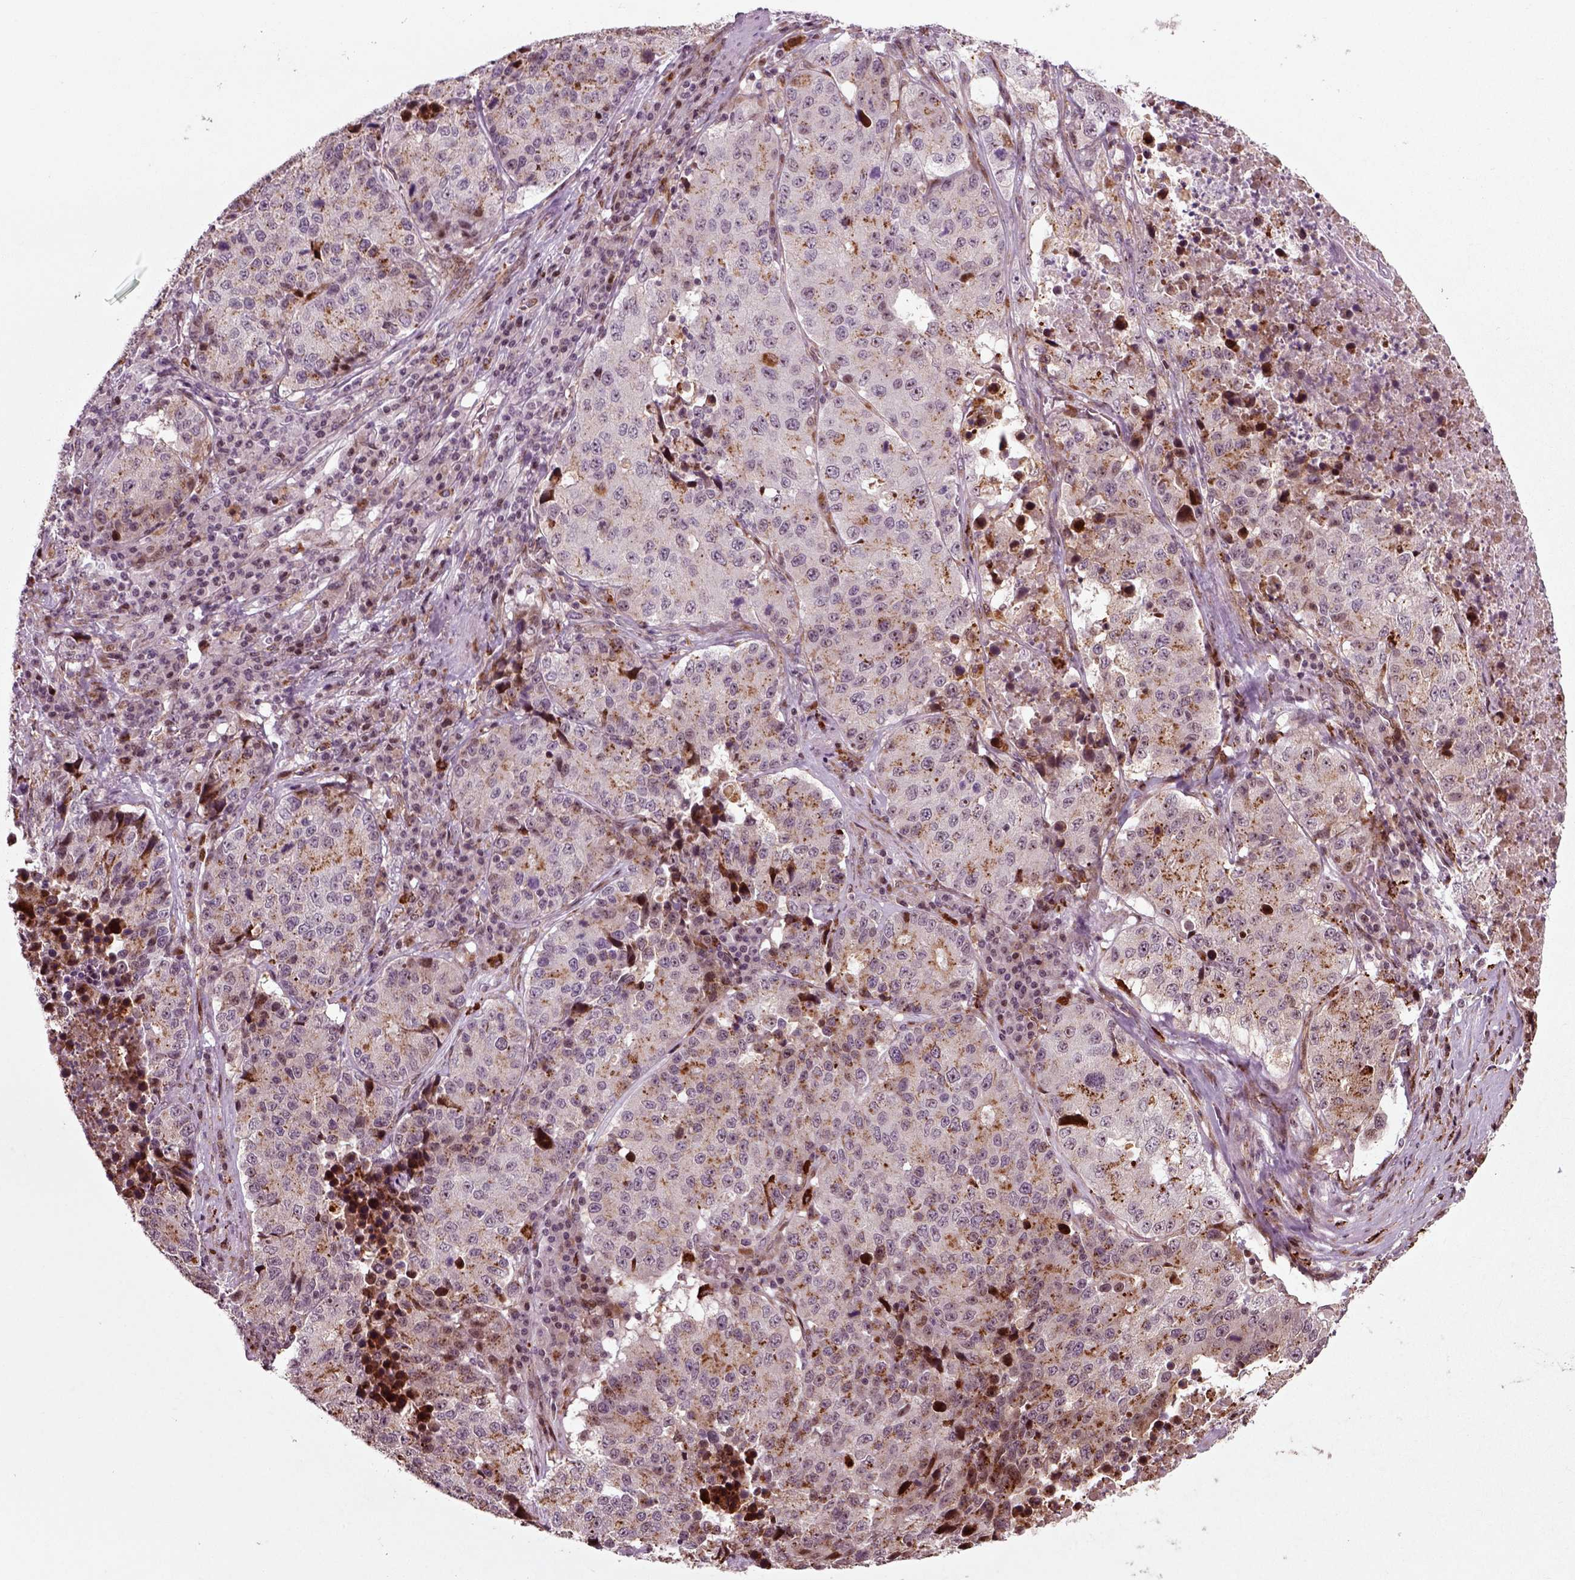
{"staining": {"intensity": "weak", "quantity": "25%-75%", "location": "cytoplasmic/membranous"}, "tissue": "stomach cancer", "cell_type": "Tumor cells", "image_type": "cancer", "snomed": [{"axis": "morphology", "description": "Adenocarcinoma, NOS"}, {"axis": "topography", "description": "Stomach"}], "caption": "Brown immunohistochemical staining in human stomach cancer reveals weak cytoplasmic/membranous positivity in about 25%-75% of tumor cells.", "gene": "CDC14A", "patient": {"sex": "male", "age": 71}}